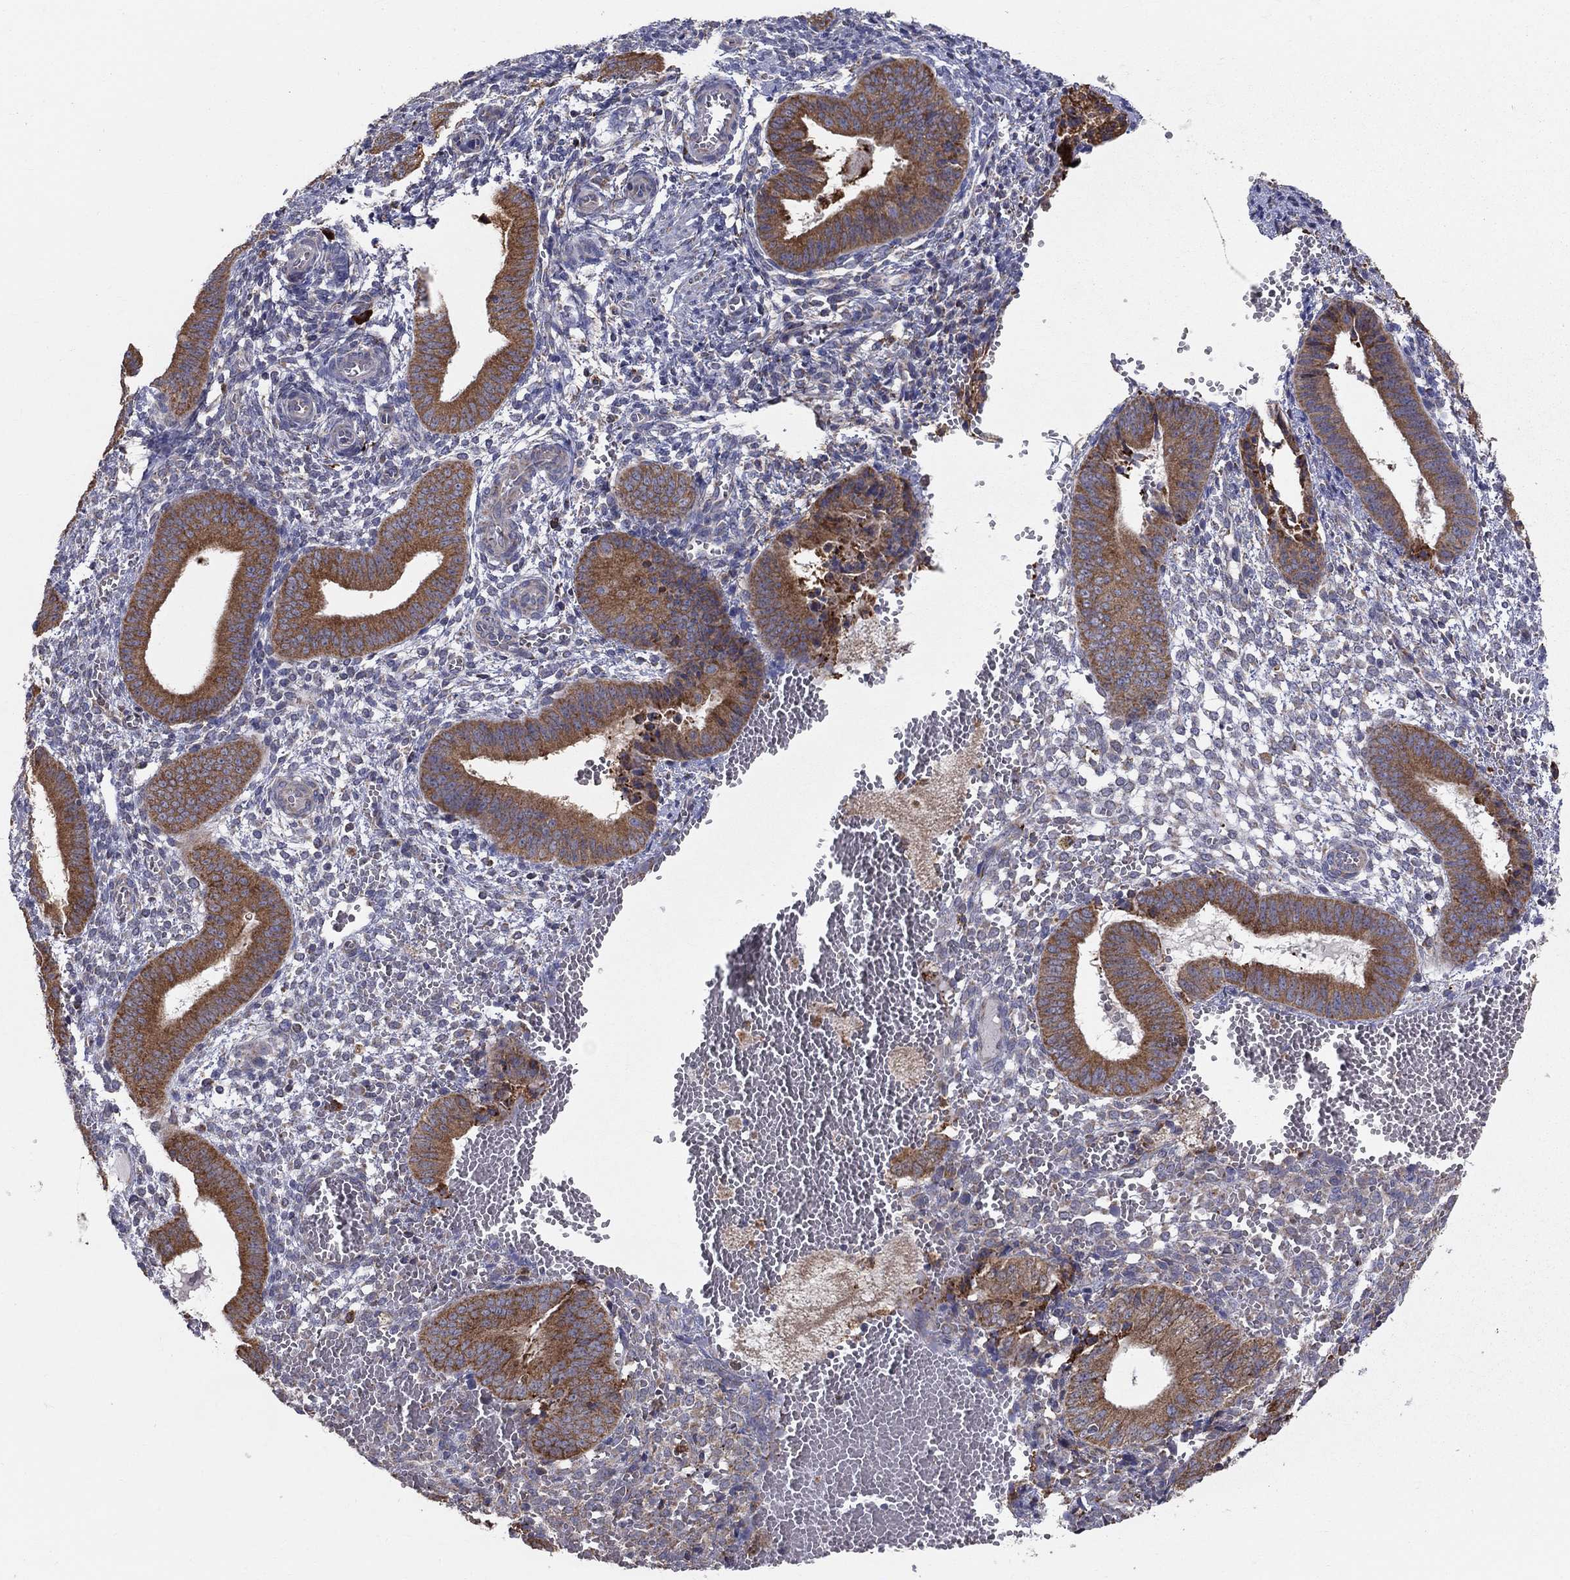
{"staining": {"intensity": "negative", "quantity": "none", "location": "none"}, "tissue": "endometrium", "cell_type": "Cells in endometrial stroma", "image_type": "normal", "snomed": [{"axis": "morphology", "description": "Normal tissue, NOS"}, {"axis": "topography", "description": "Endometrium"}], "caption": "DAB immunohistochemical staining of normal endometrium demonstrates no significant staining in cells in endometrial stroma. The staining is performed using DAB (3,3'-diaminobenzidine) brown chromogen with nuclei counter-stained in using hematoxylin.", "gene": "PRDX4", "patient": {"sex": "female", "age": 42}}